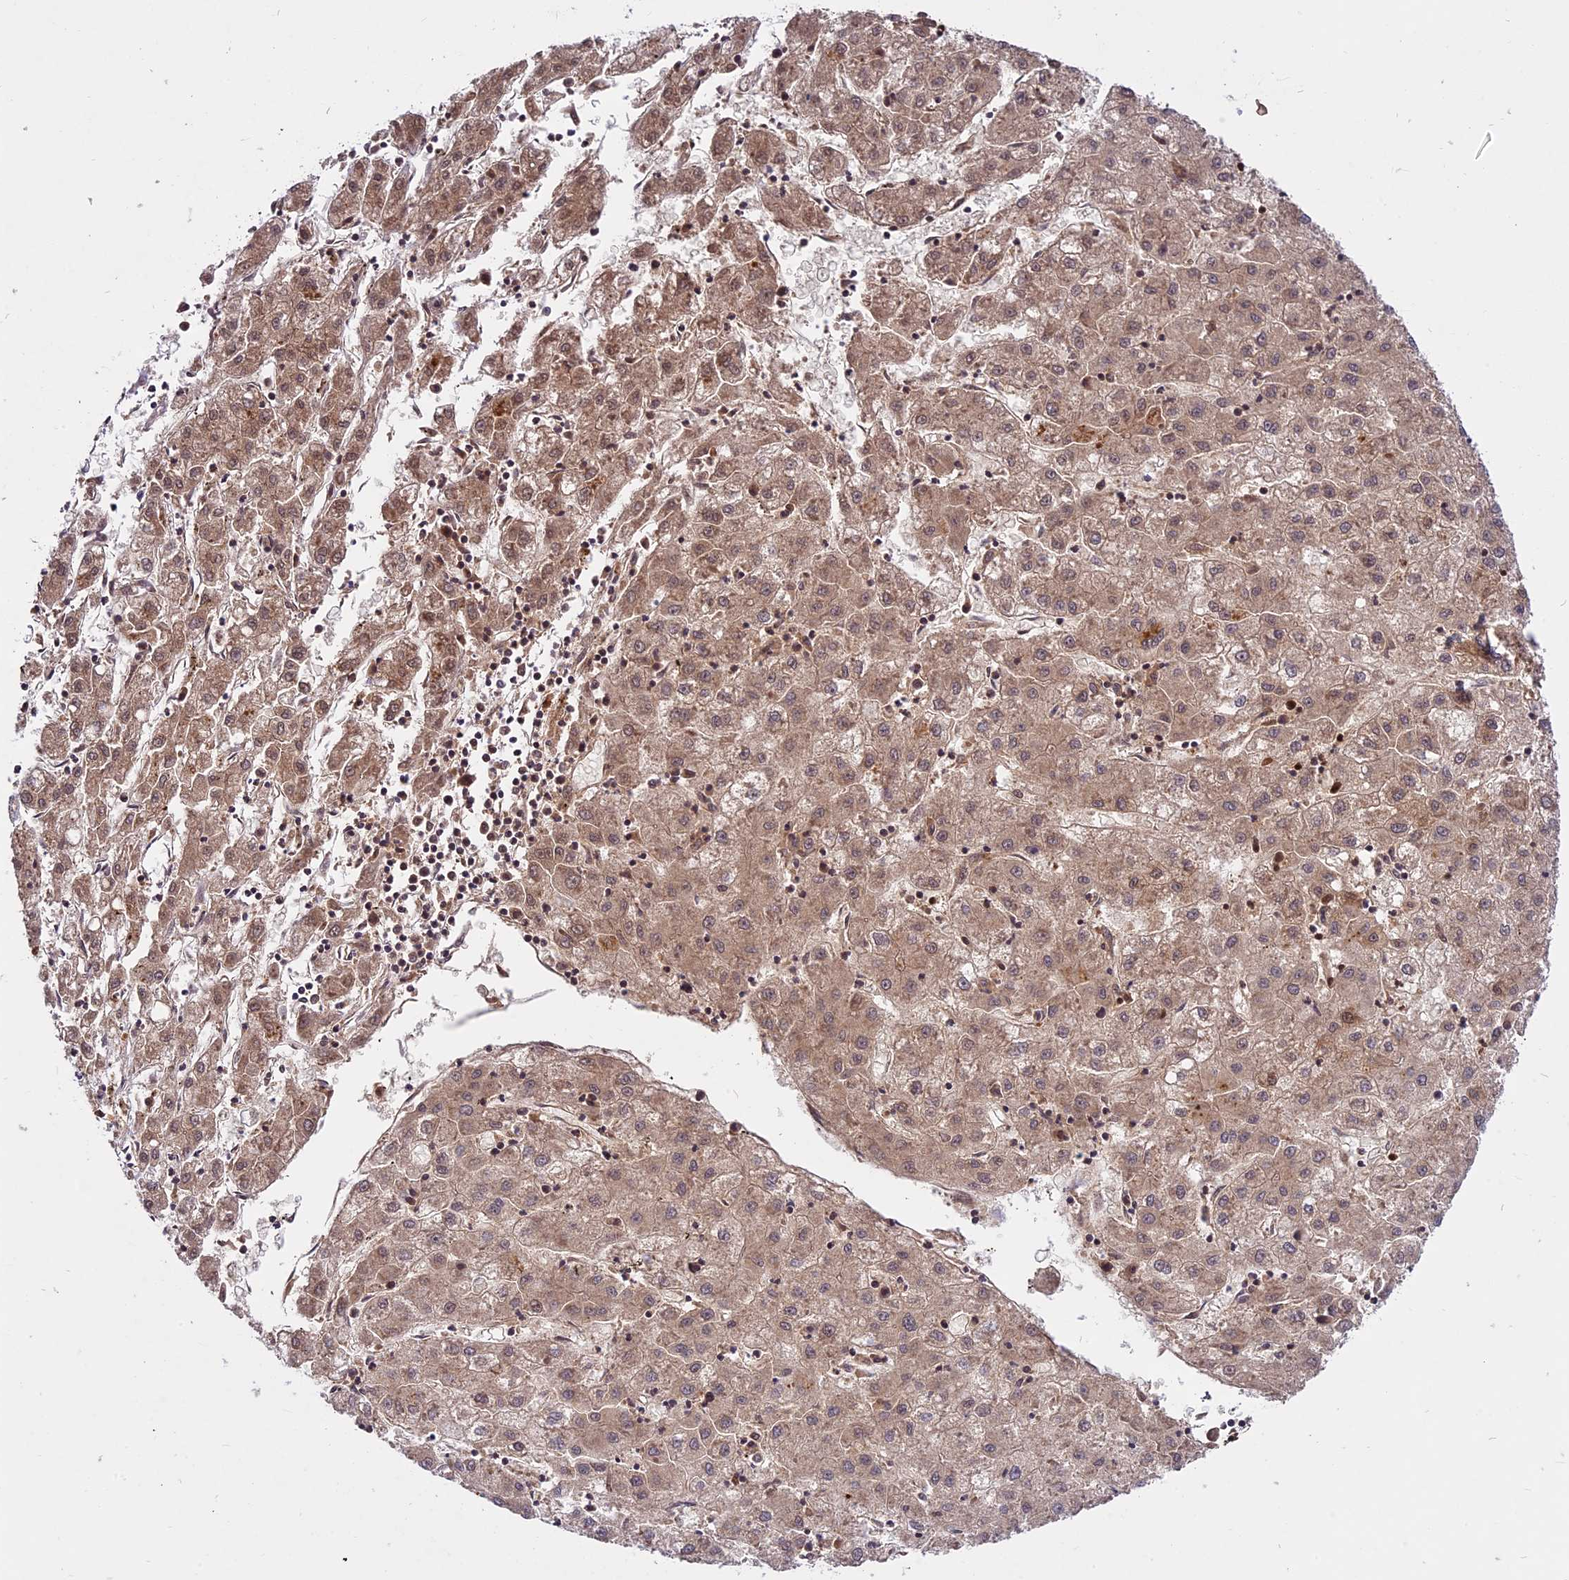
{"staining": {"intensity": "moderate", "quantity": ">75%", "location": "cytoplasmic/membranous"}, "tissue": "liver cancer", "cell_type": "Tumor cells", "image_type": "cancer", "snomed": [{"axis": "morphology", "description": "Carcinoma, Hepatocellular, NOS"}, {"axis": "topography", "description": "Liver"}], "caption": "IHC of hepatocellular carcinoma (liver) demonstrates medium levels of moderate cytoplasmic/membranous positivity in approximately >75% of tumor cells.", "gene": "COX17", "patient": {"sex": "male", "age": 72}}